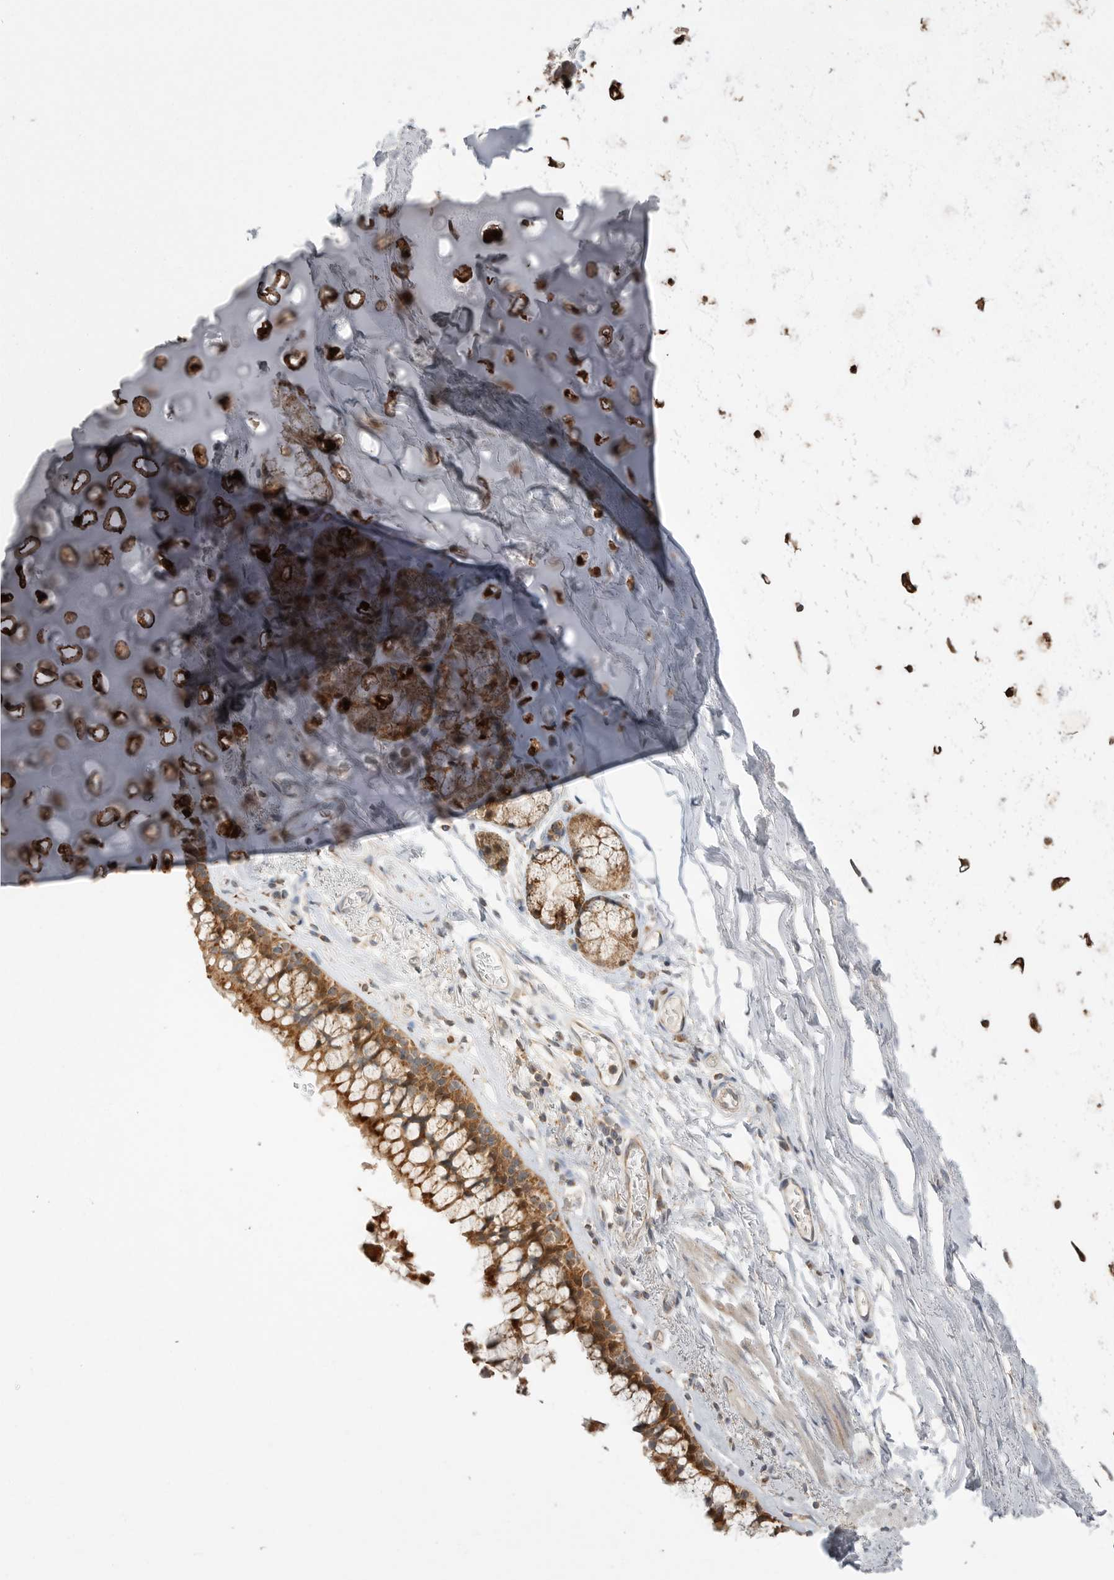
{"staining": {"intensity": "moderate", "quantity": ">75%", "location": "cytoplasmic/membranous"}, "tissue": "bronchus", "cell_type": "Respiratory epithelial cells", "image_type": "normal", "snomed": [{"axis": "morphology", "description": "Normal tissue, NOS"}, {"axis": "morphology", "description": "Inflammation, NOS"}, {"axis": "topography", "description": "Cartilage tissue"}, {"axis": "topography", "description": "Bronchus"}, {"axis": "topography", "description": "Lung"}], "caption": "DAB immunohistochemical staining of unremarkable bronchus reveals moderate cytoplasmic/membranous protein staining in about >75% of respiratory epithelial cells. The protein of interest is stained brown, and the nuclei are stained in blue (DAB IHC with brightfield microscopy, high magnification).", "gene": "KYAT3", "patient": {"sex": "female", "age": 64}}